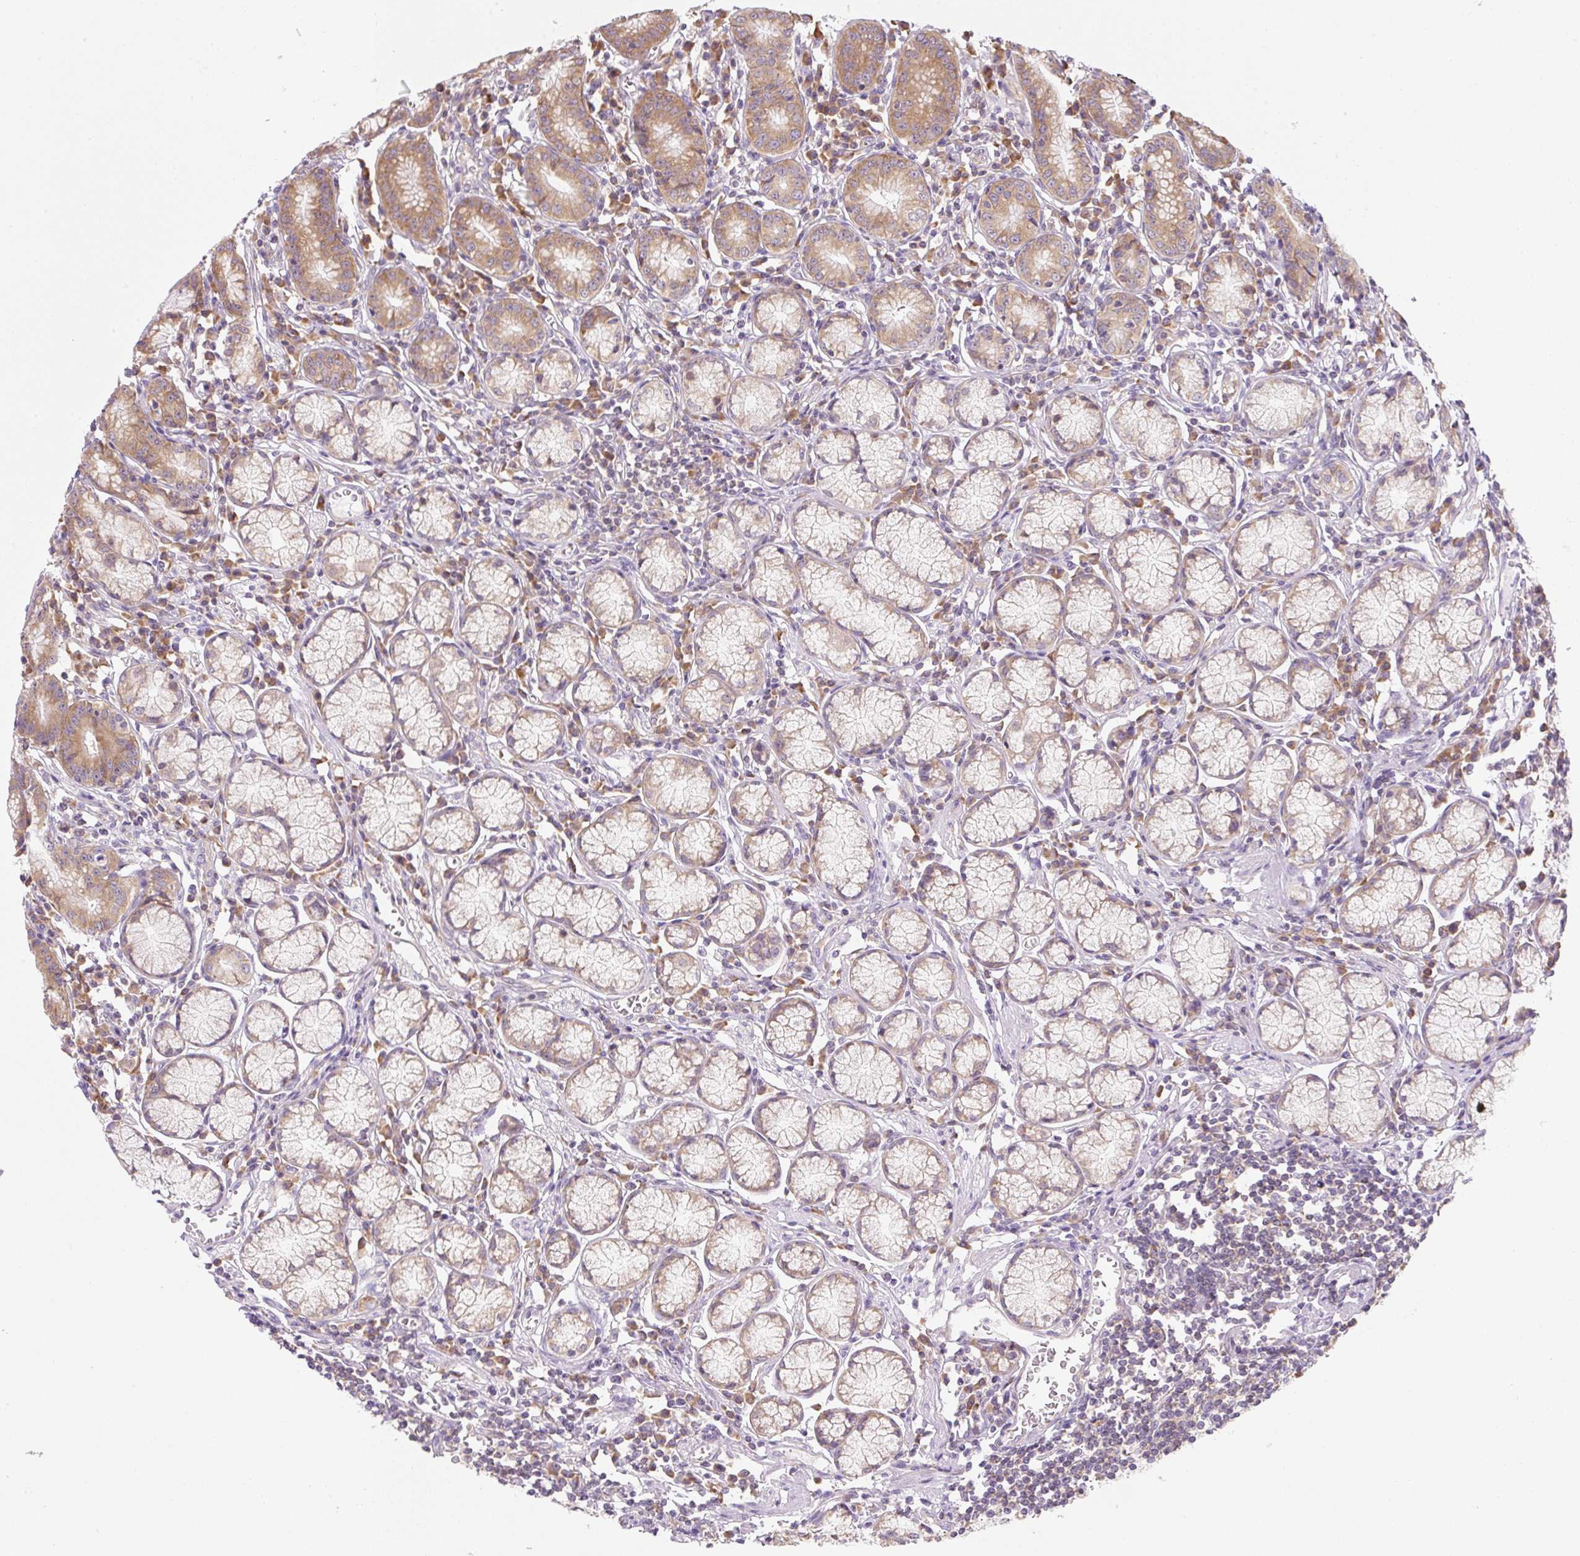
{"staining": {"intensity": "moderate", "quantity": ">75%", "location": "cytoplasmic/membranous"}, "tissue": "stomach", "cell_type": "Glandular cells", "image_type": "normal", "snomed": [{"axis": "morphology", "description": "Normal tissue, NOS"}, {"axis": "topography", "description": "Stomach"}], "caption": "Protein positivity by immunohistochemistry displays moderate cytoplasmic/membranous positivity in about >75% of glandular cells in benign stomach.", "gene": "RPL18A", "patient": {"sex": "male", "age": 55}}